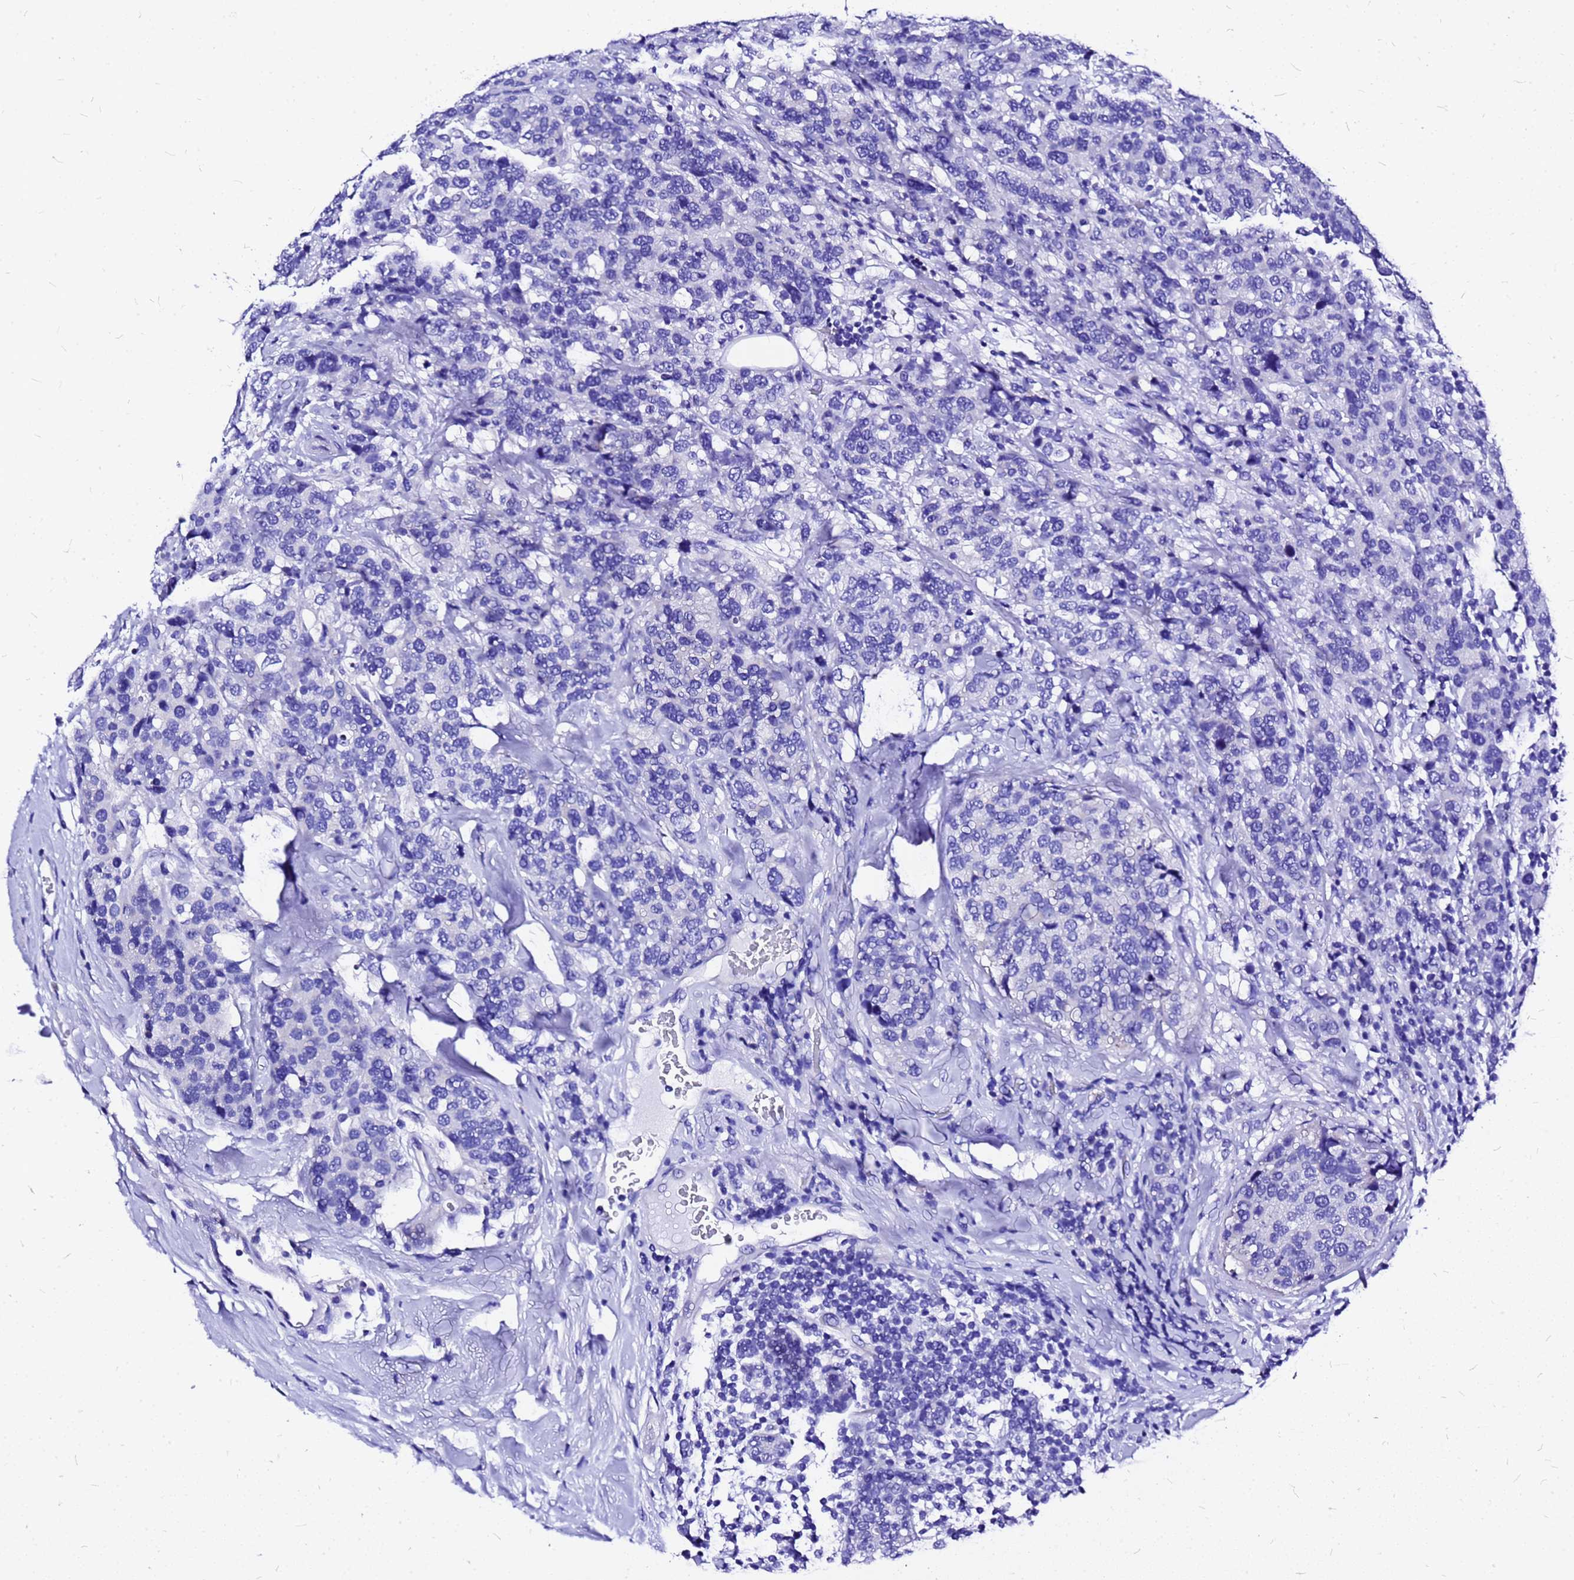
{"staining": {"intensity": "negative", "quantity": "none", "location": "none"}, "tissue": "breast cancer", "cell_type": "Tumor cells", "image_type": "cancer", "snomed": [{"axis": "morphology", "description": "Lobular carcinoma"}, {"axis": "topography", "description": "Breast"}], "caption": "Breast cancer stained for a protein using IHC reveals no staining tumor cells.", "gene": "HERC4", "patient": {"sex": "female", "age": 59}}